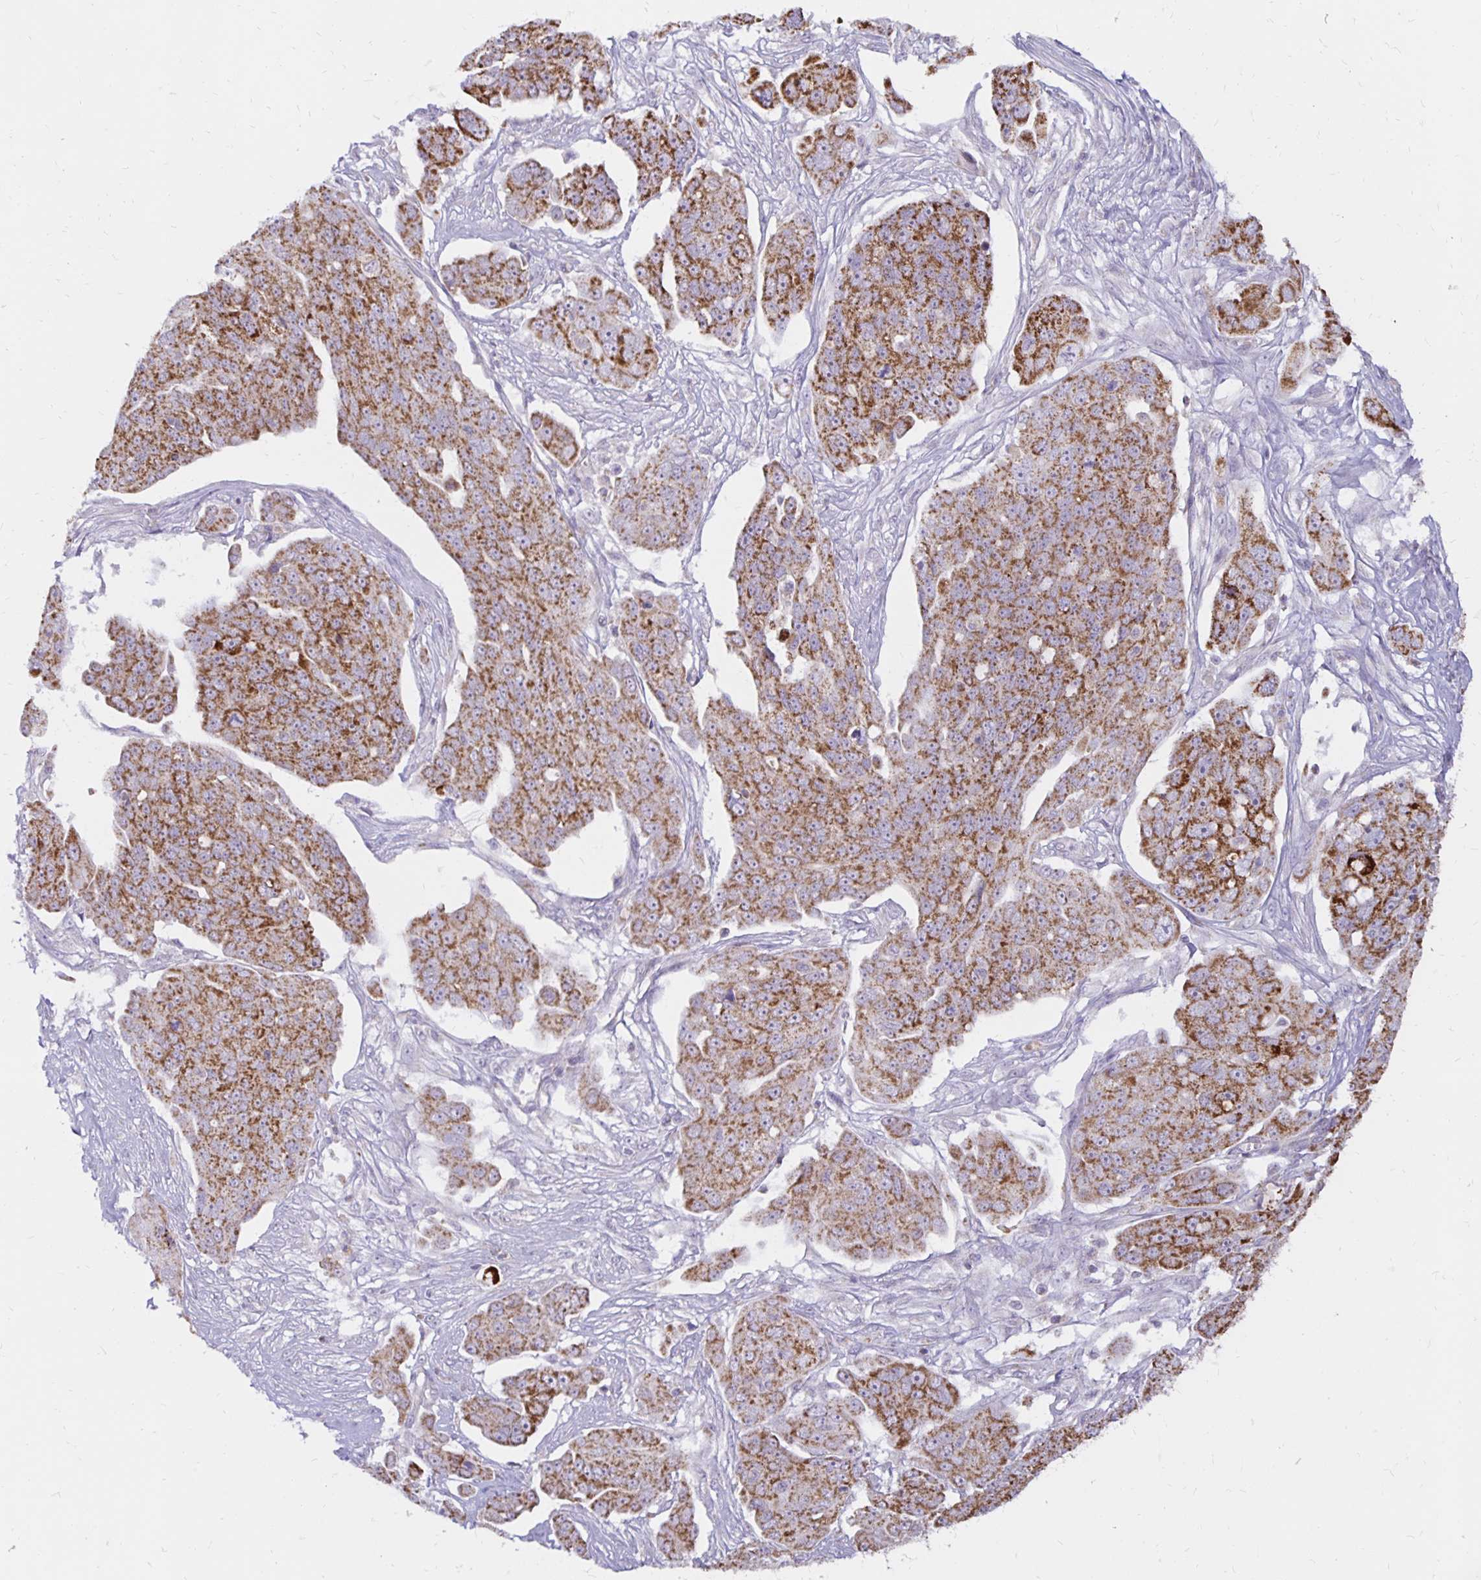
{"staining": {"intensity": "moderate", "quantity": ">75%", "location": "cytoplasmic/membranous"}, "tissue": "ovarian cancer", "cell_type": "Tumor cells", "image_type": "cancer", "snomed": [{"axis": "morphology", "description": "Carcinoma, endometroid"}, {"axis": "topography", "description": "Ovary"}], "caption": "The micrograph displays immunohistochemical staining of endometroid carcinoma (ovarian). There is moderate cytoplasmic/membranous staining is present in about >75% of tumor cells.", "gene": "IER3", "patient": {"sex": "female", "age": 70}}